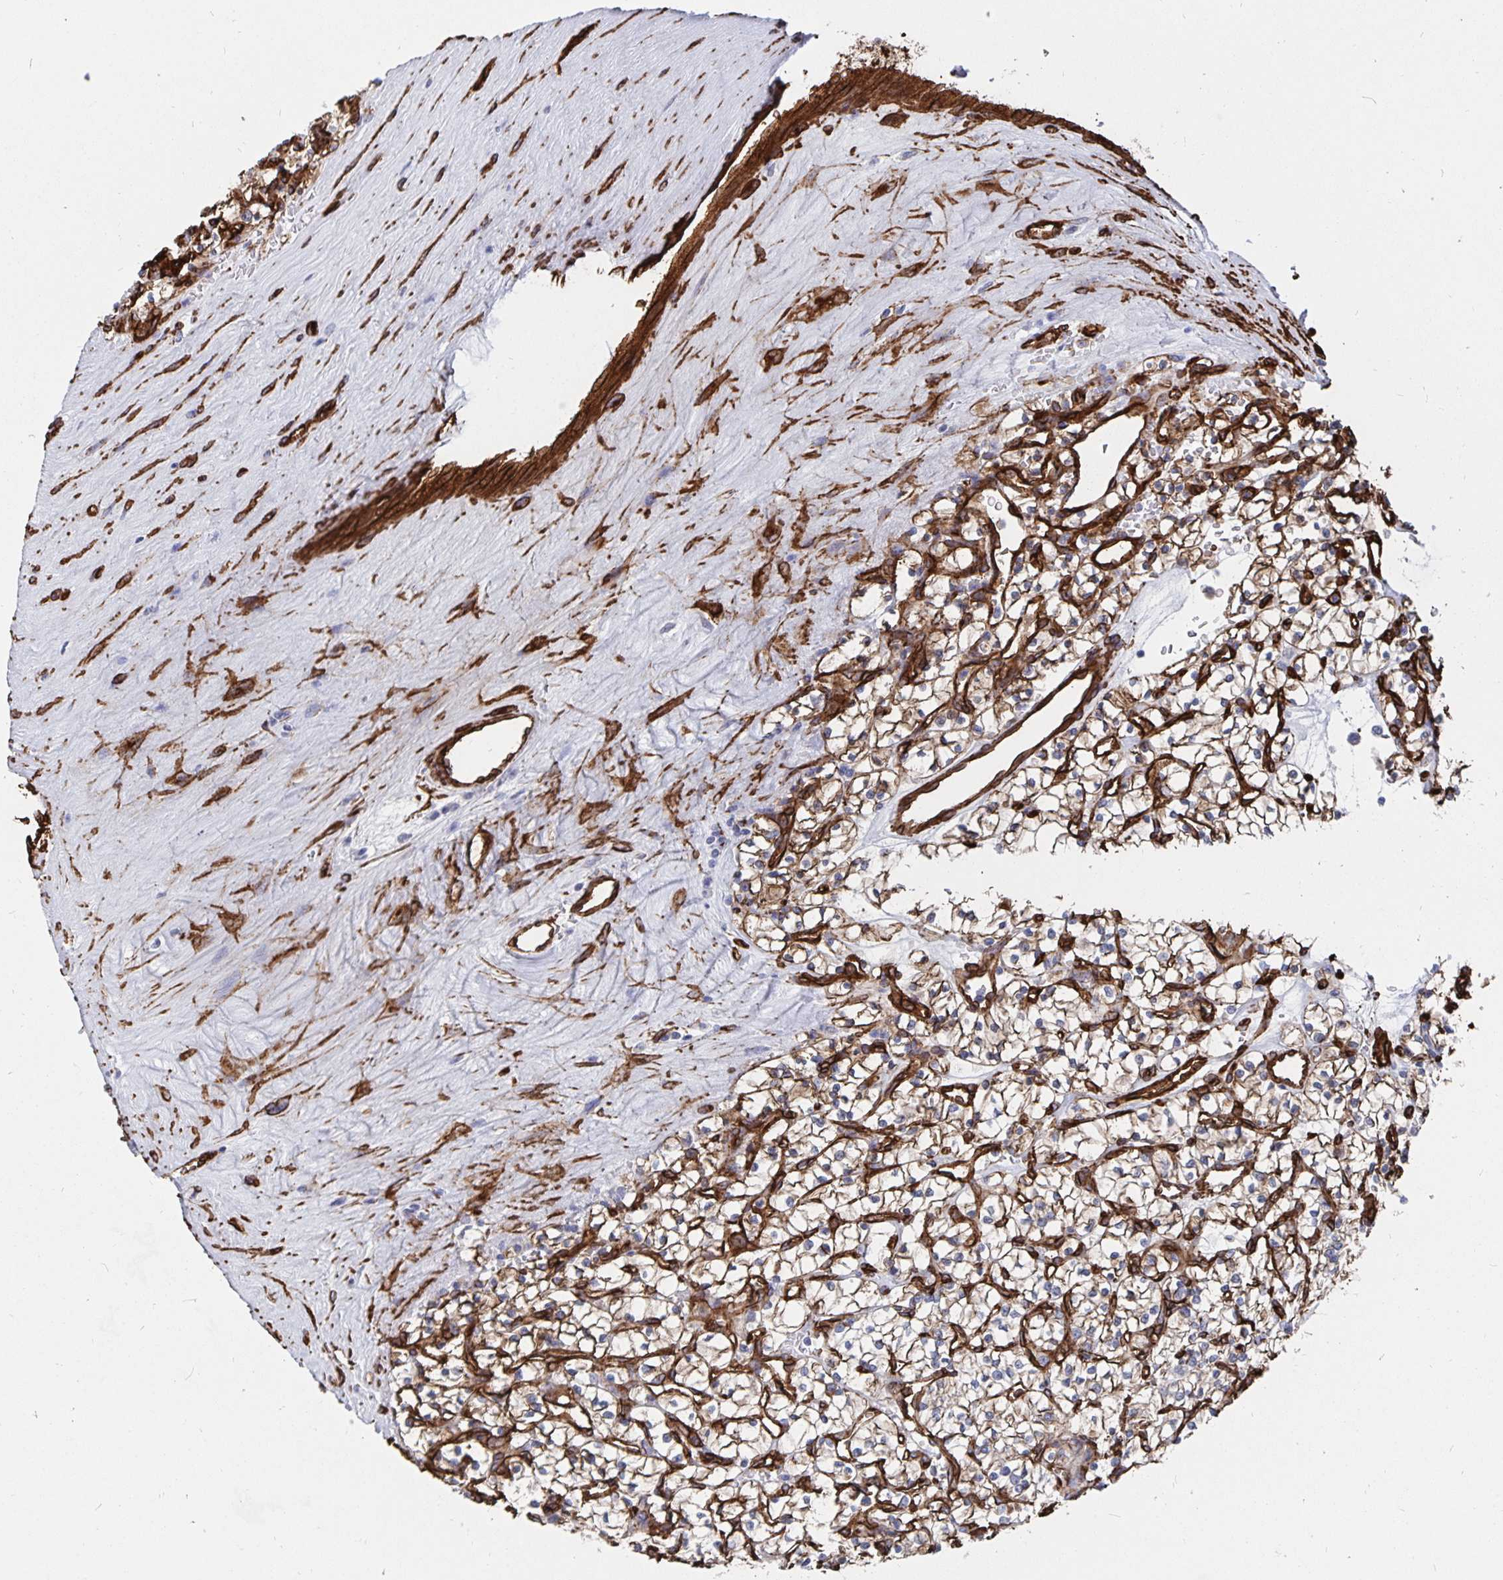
{"staining": {"intensity": "moderate", "quantity": "25%-75%", "location": "cytoplasmic/membranous"}, "tissue": "renal cancer", "cell_type": "Tumor cells", "image_type": "cancer", "snomed": [{"axis": "morphology", "description": "Adenocarcinoma, NOS"}, {"axis": "topography", "description": "Kidney"}], "caption": "This image displays IHC staining of human renal cancer (adenocarcinoma), with medium moderate cytoplasmic/membranous positivity in approximately 25%-75% of tumor cells.", "gene": "DCHS2", "patient": {"sex": "female", "age": 64}}